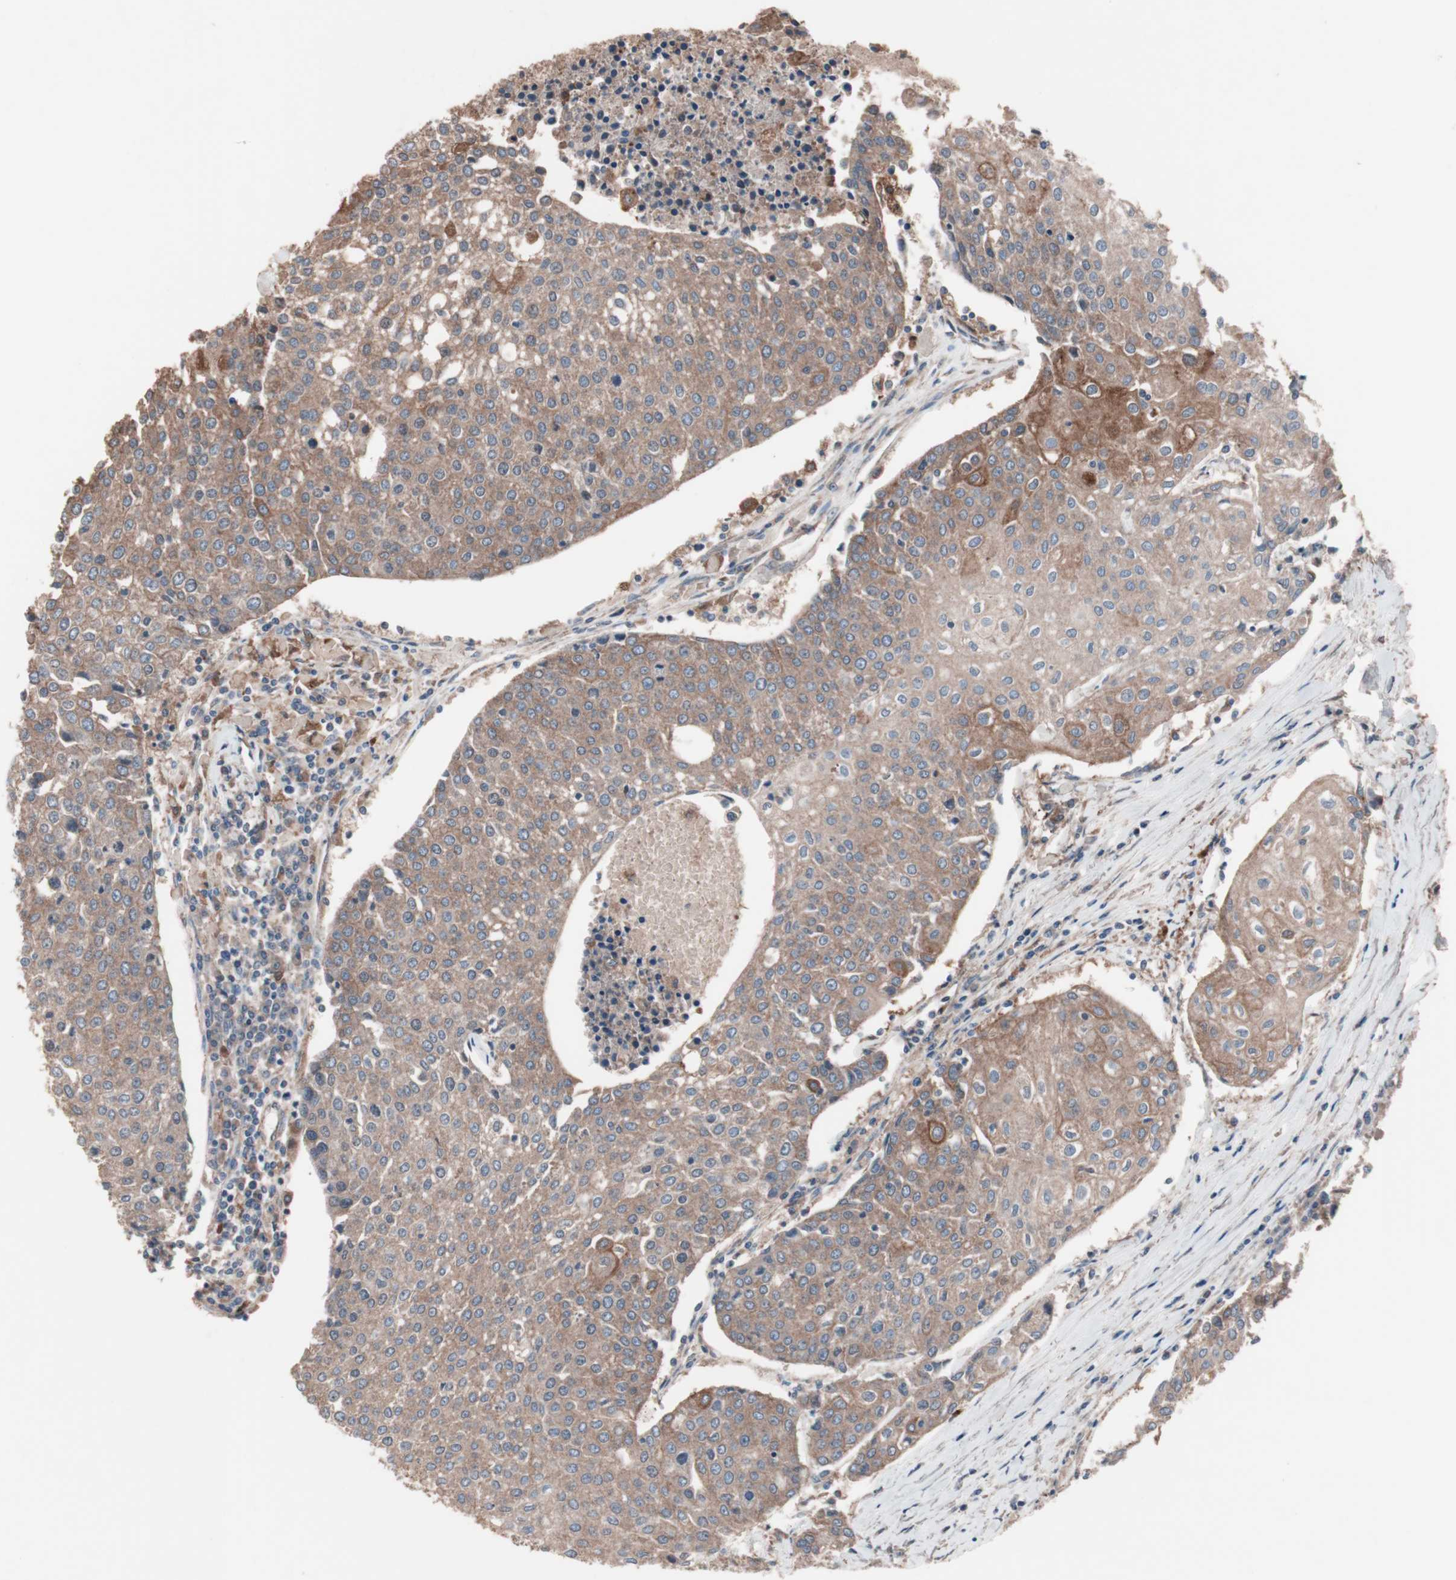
{"staining": {"intensity": "moderate", "quantity": ">75%", "location": "cytoplasmic/membranous"}, "tissue": "urothelial cancer", "cell_type": "Tumor cells", "image_type": "cancer", "snomed": [{"axis": "morphology", "description": "Urothelial carcinoma, High grade"}, {"axis": "topography", "description": "Urinary bladder"}], "caption": "Protein staining reveals moderate cytoplasmic/membranous expression in about >75% of tumor cells in urothelial cancer.", "gene": "ATG7", "patient": {"sex": "female", "age": 85}}